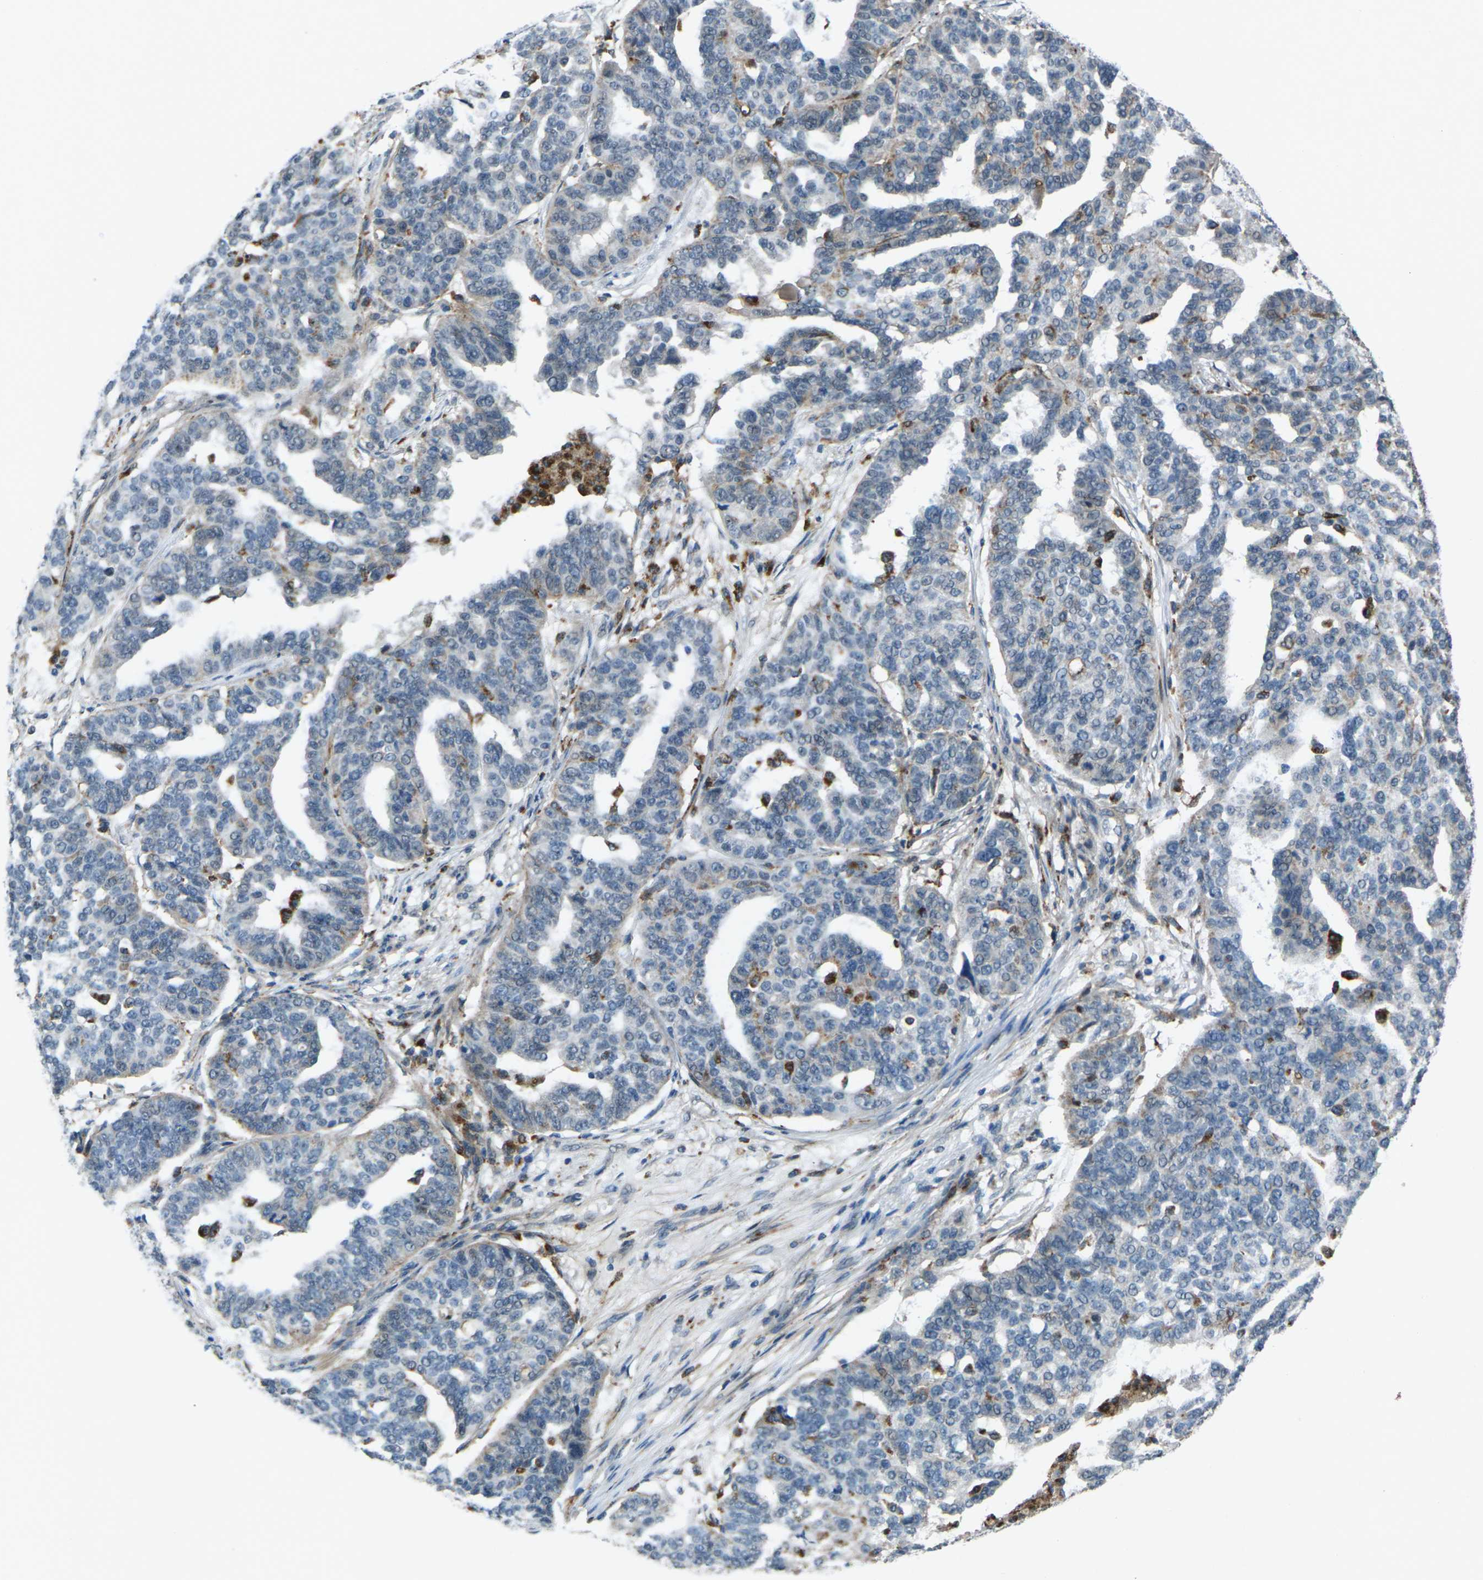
{"staining": {"intensity": "negative", "quantity": "none", "location": "none"}, "tissue": "ovarian cancer", "cell_type": "Tumor cells", "image_type": "cancer", "snomed": [{"axis": "morphology", "description": "Cystadenocarcinoma, serous, NOS"}, {"axis": "topography", "description": "Ovary"}], "caption": "Tumor cells are negative for protein expression in human ovarian cancer (serous cystadenocarcinoma). (DAB (3,3'-diaminobenzidine) immunohistochemistry with hematoxylin counter stain).", "gene": "SLC31A2", "patient": {"sex": "female", "age": 59}}